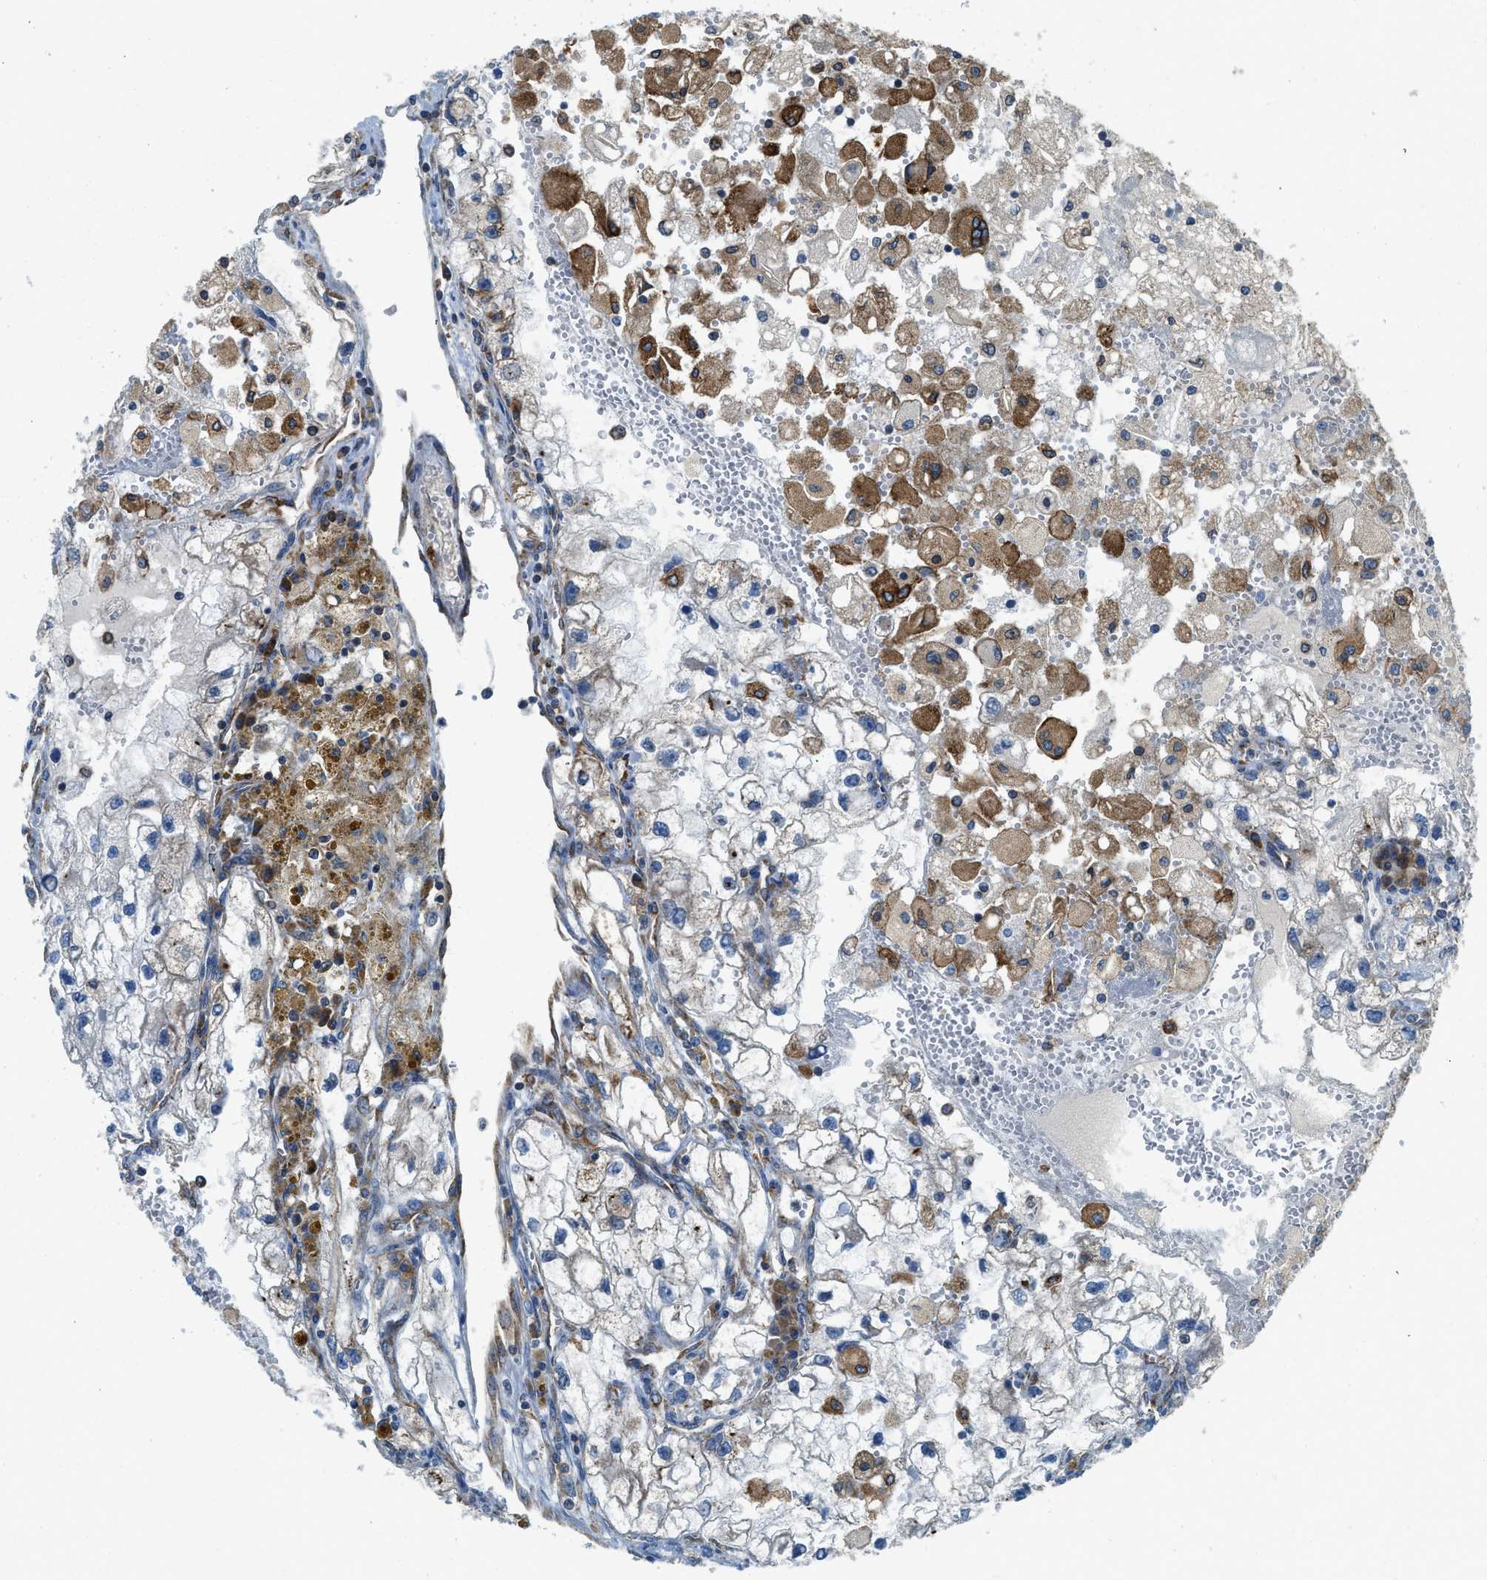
{"staining": {"intensity": "weak", "quantity": "25%-75%", "location": "cytoplasmic/membranous"}, "tissue": "renal cancer", "cell_type": "Tumor cells", "image_type": "cancer", "snomed": [{"axis": "morphology", "description": "Adenocarcinoma, NOS"}, {"axis": "topography", "description": "Kidney"}], "caption": "Immunohistochemistry (IHC) (DAB (3,3'-diaminobenzidine)) staining of renal adenocarcinoma displays weak cytoplasmic/membranous protein expression in approximately 25%-75% of tumor cells.", "gene": "BCAP31", "patient": {"sex": "female", "age": 70}}